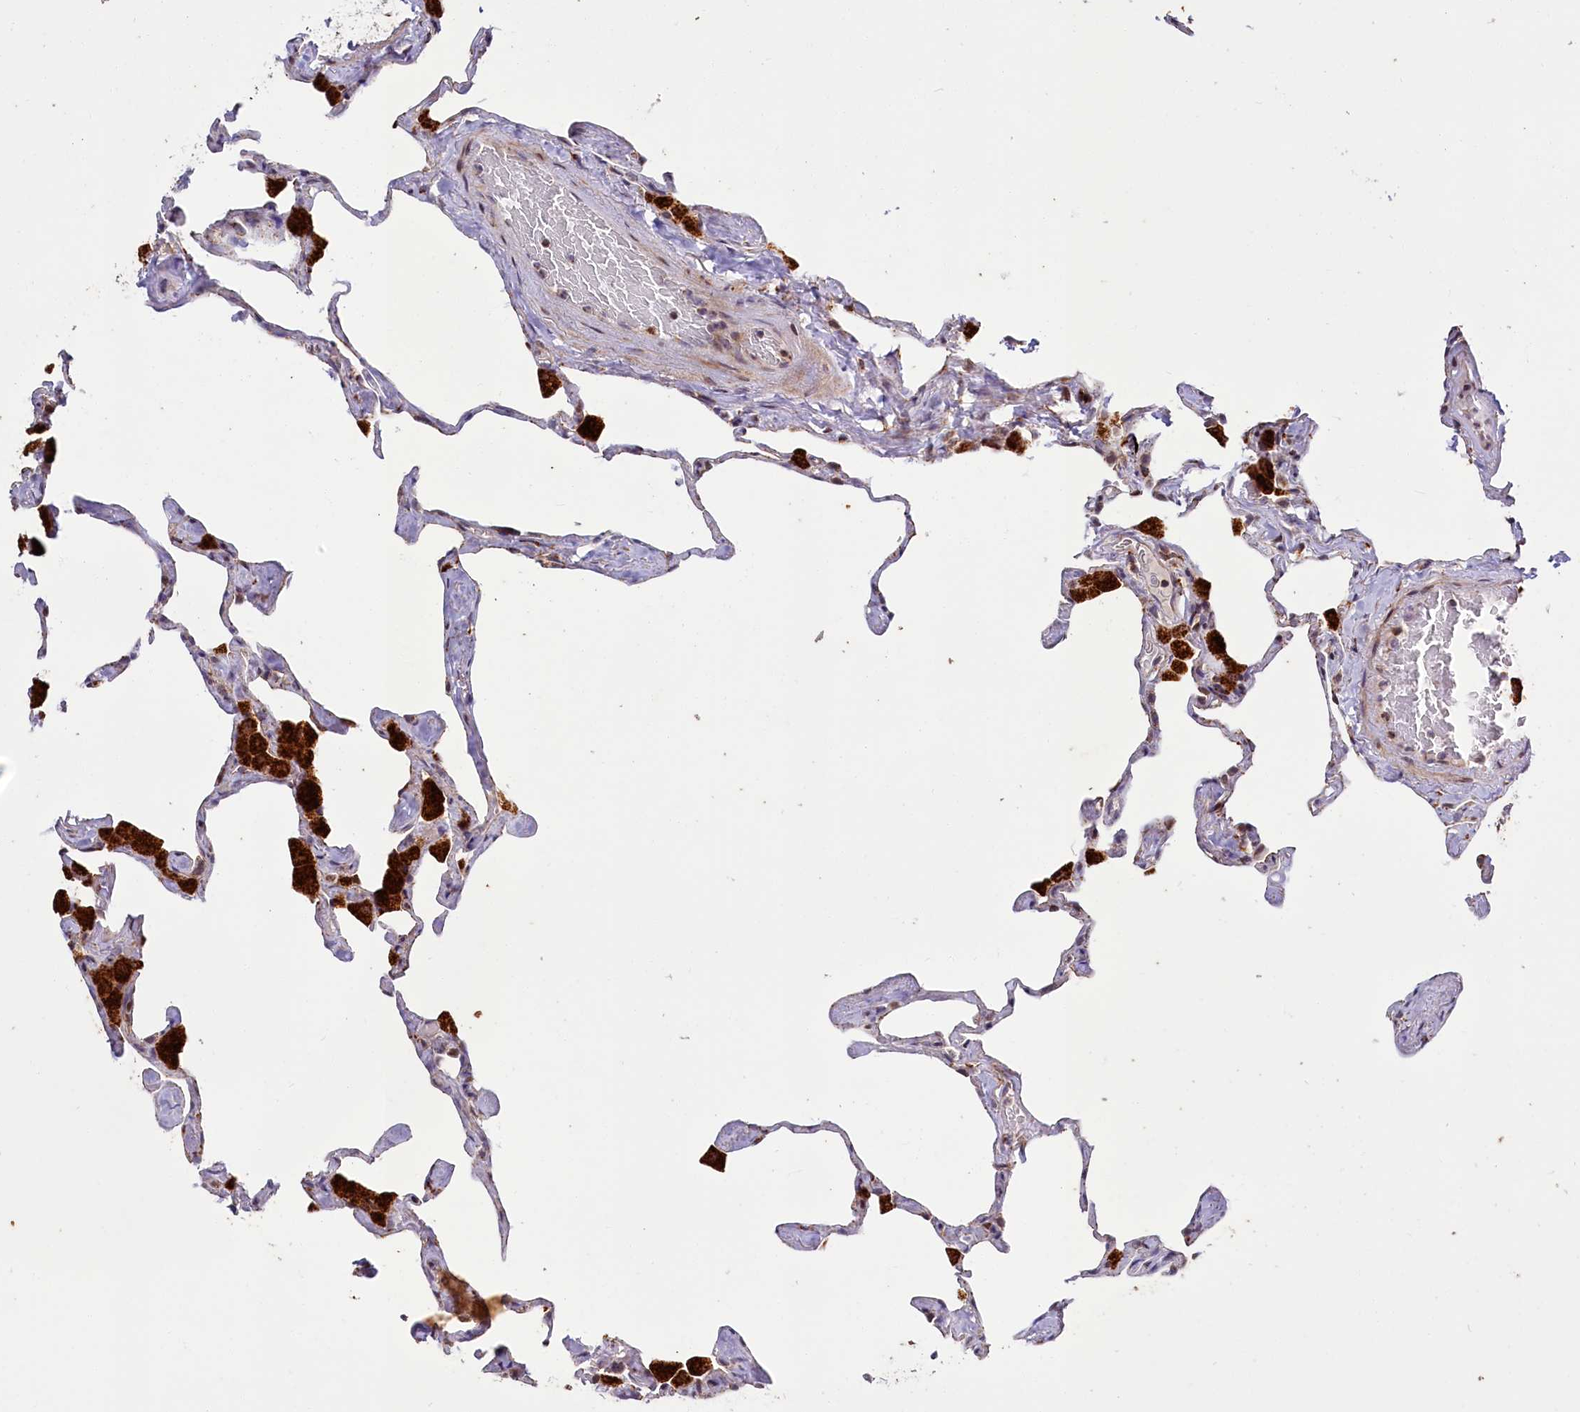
{"staining": {"intensity": "negative", "quantity": "none", "location": "none"}, "tissue": "lung", "cell_type": "Alveolar cells", "image_type": "normal", "snomed": [{"axis": "morphology", "description": "Normal tissue, NOS"}, {"axis": "topography", "description": "Lung"}], "caption": "The photomicrograph demonstrates no significant staining in alveolar cells of lung. (DAB (3,3'-diaminobenzidine) immunohistochemistry visualized using brightfield microscopy, high magnification).", "gene": "DYNC2H1", "patient": {"sex": "male", "age": 65}}